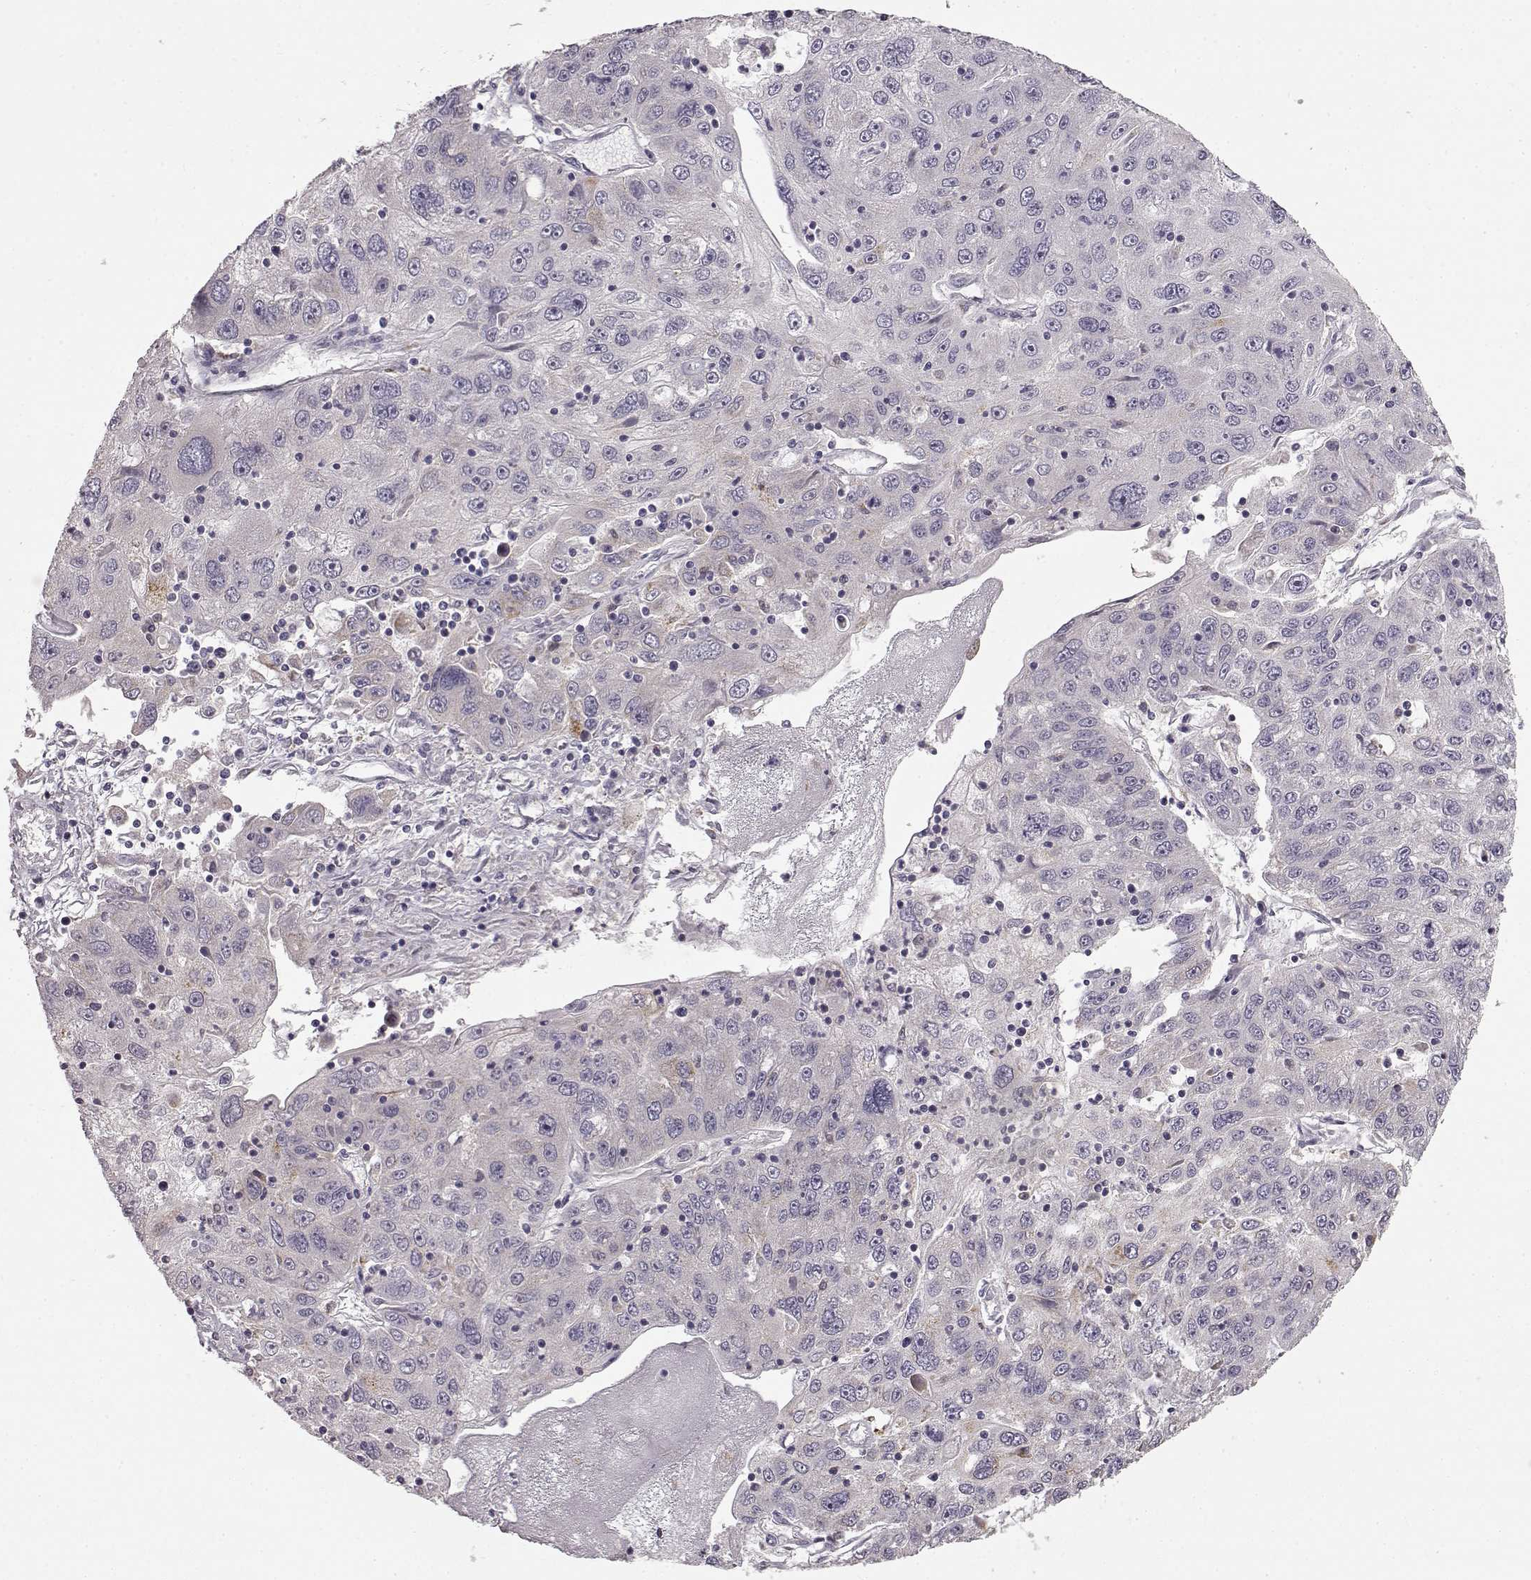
{"staining": {"intensity": "weak", "quantity": "<25%", "location": "cytoplasmic/membranous"}, "tissue": "stomach cancer", "cell_type": "Tumor cells", "image_type": "cancer", "snomed": [{"axis": "morphology", "description": "Adenocarcinoma, NOS"}, {"axis": "topography", "description": "Stomach"}], "caption": "Tumor cells are negative for protein expression in human stomach cancer.", "gene": "SPAG17", "patient": {"sex": "male", "age": 56}}